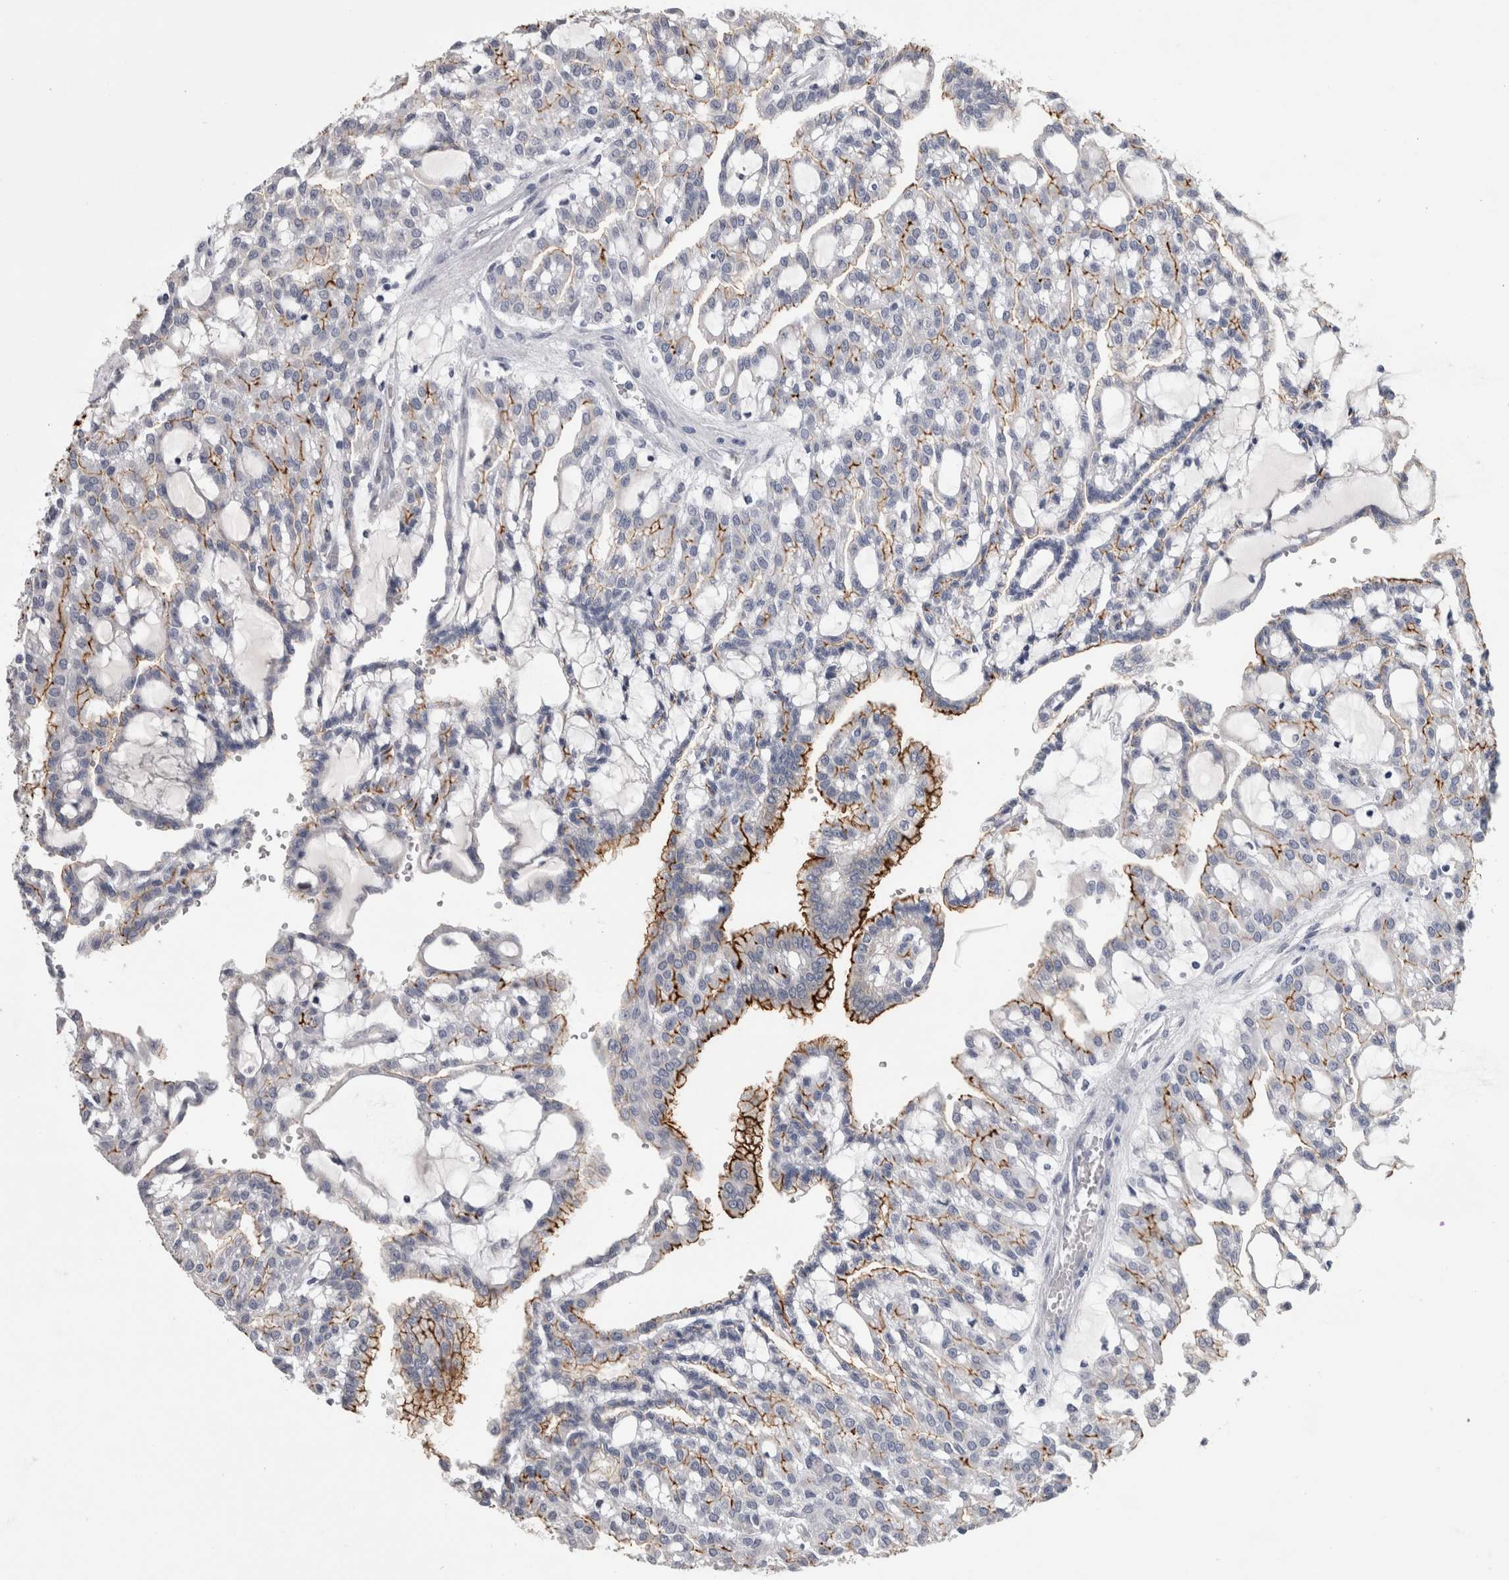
{"staining": {"intensity": "strong", "quantity": "25%-75%", "location": "cytoplasmic/membranous"}, "tissue": "renal cancer", "cell_type": "Tumor cells", "image_type": "cancer", "snomed": [{"axis": "morphology", "description": "Adenocarcinoma, NOS"}, {"axis": "topography", "description": "Kidney"}], "caption": "Approximately 25%-75% of tumor cells in human renal cancer (adenocarcinoma) reveal strong cytoplasmic/membranous protein positivity as visualized by brown immunohistochemical staining.", "gene": "CDHR5", "patient": {"sex": "male", "age": 63}}